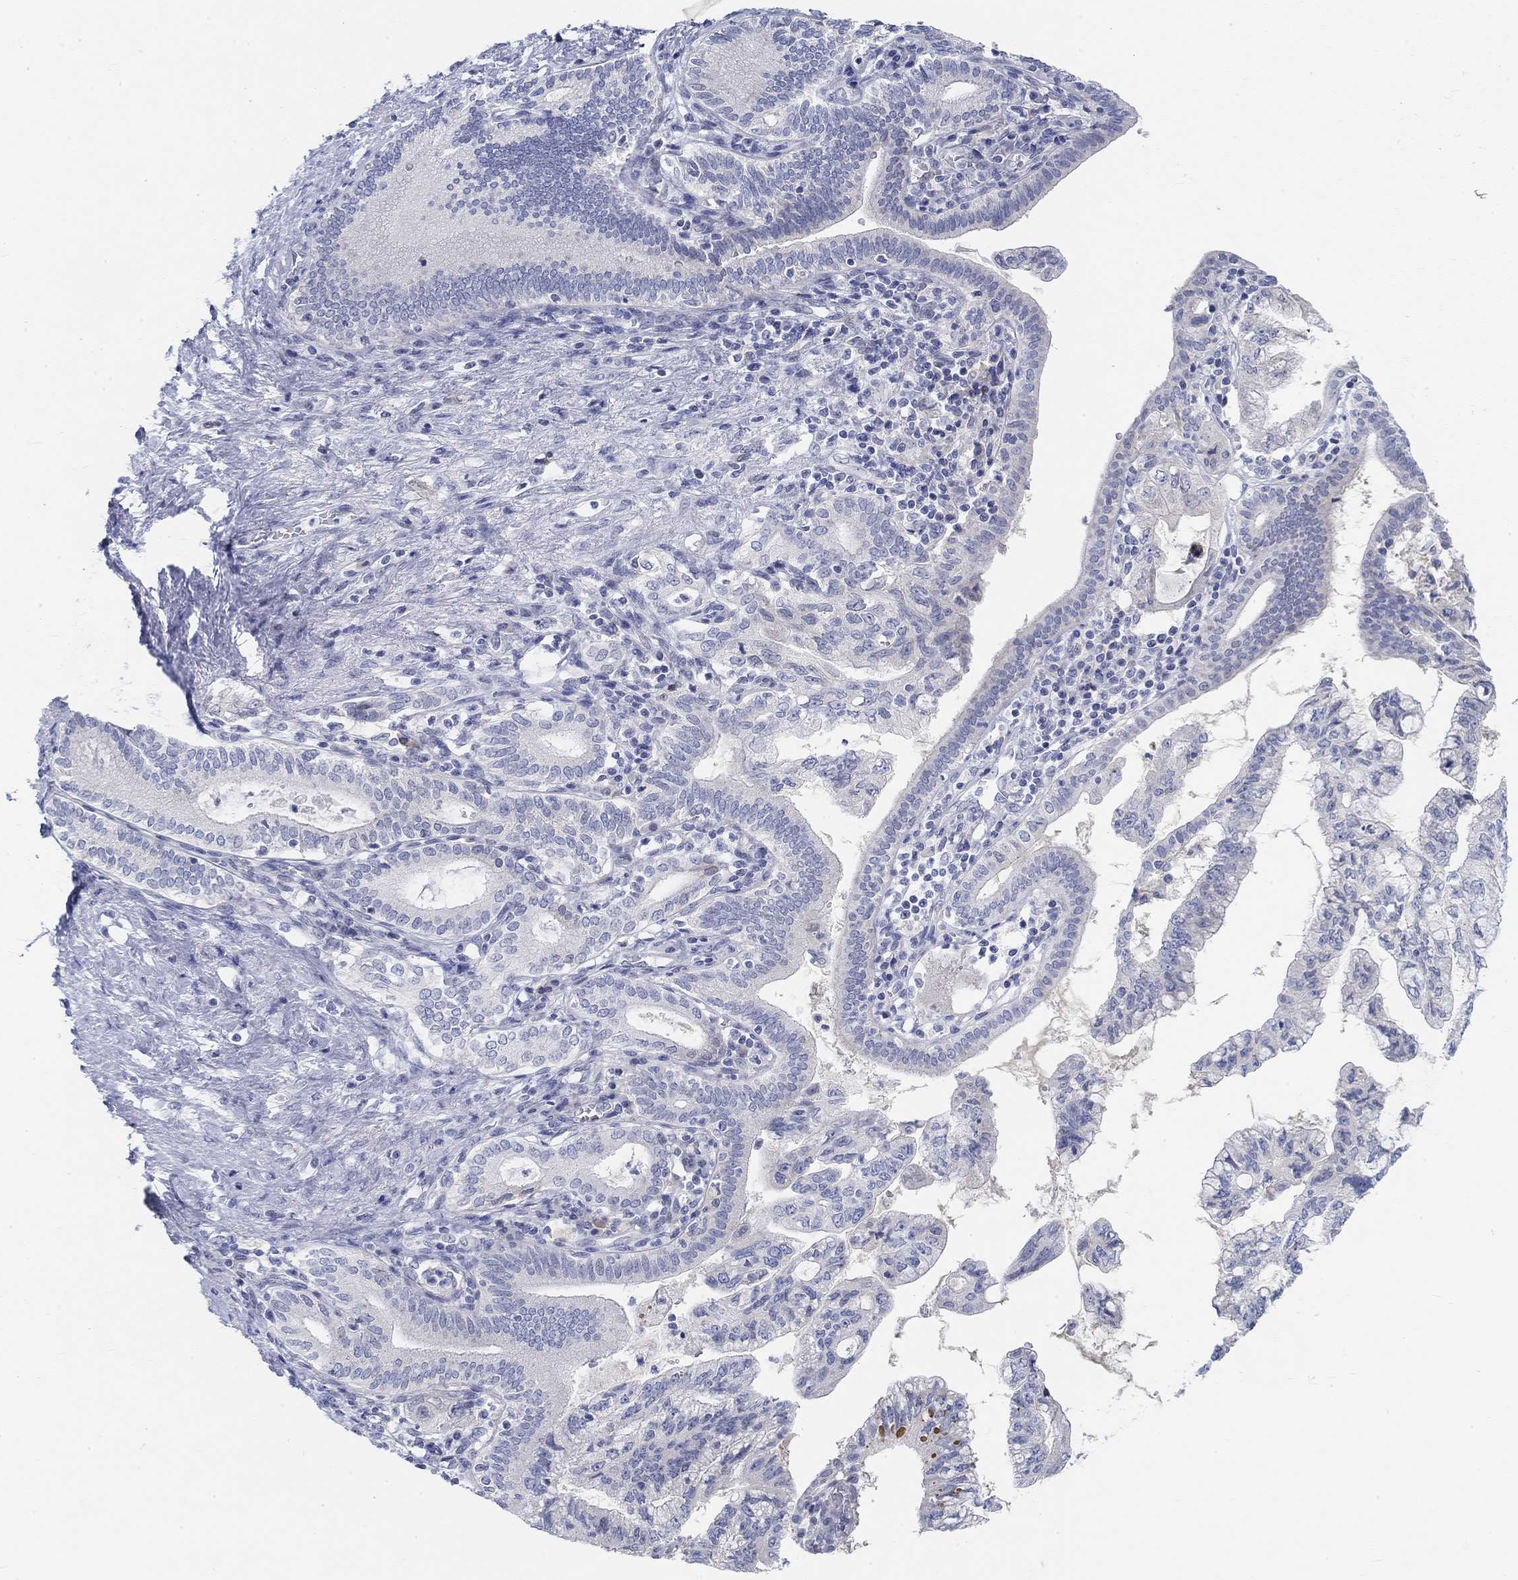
{"staining": {"intensity": "negative", "quantity": "none", "location": "none"}, "tissue": "pancreatic cancer", "cell_type": "Tumor cells", "image_type": "cancer", "snomed": [{"axis": "morphology", "description": "Adenocarcinoma, NOS"}, {"axis": "topography", "description": "Pancreas"}], "caption": "Tumor cells show no significant protein staining in pancreatic cancer.", "gene": "SNTG2", "patient": {"sex": "female", "age": 73}}